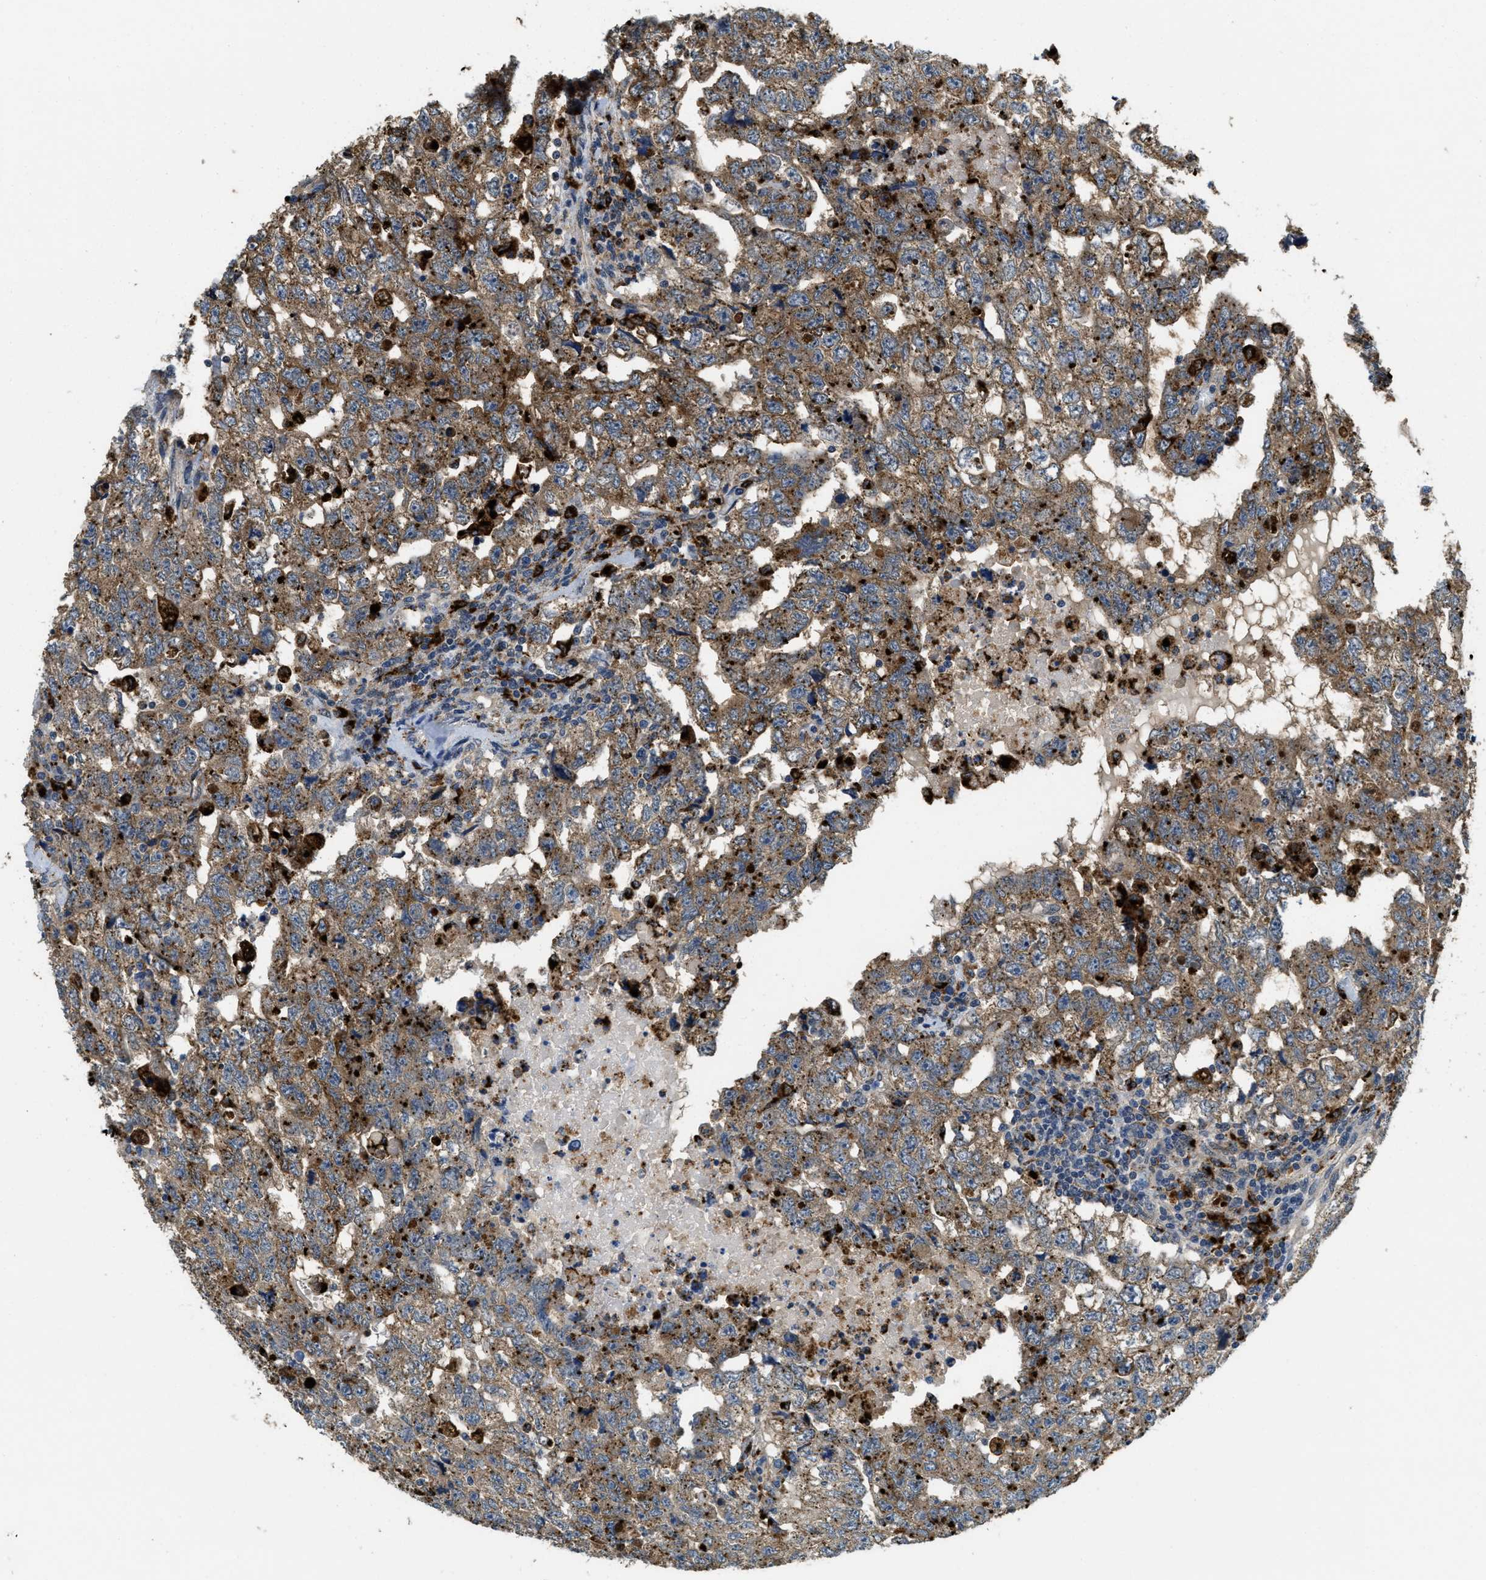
{"staining": {"intensity": "moderate", "quantity": ">75%", "location": "cytoplasmic/membranous"}, "tissue": "testis cancer", "cell_type": "Tumor cells", "image_type": "cancer", "snomed": [{"axis": "morphology", "description": "Carcinoma, Embryonal, NOS"}, {"axis": "topography", "description": "Testis"}], "caption": "High-magnification brightfield microscopy of testis cancer stained with DAB (brown) and counterstained with hematoxylin (blue). tumor cells exhibit moderate cytoplasmic/membranous staining is appreciated in about>75% of cells.", "gene": "BMPR2", "patient": {"sex": "male", "age": 36}}